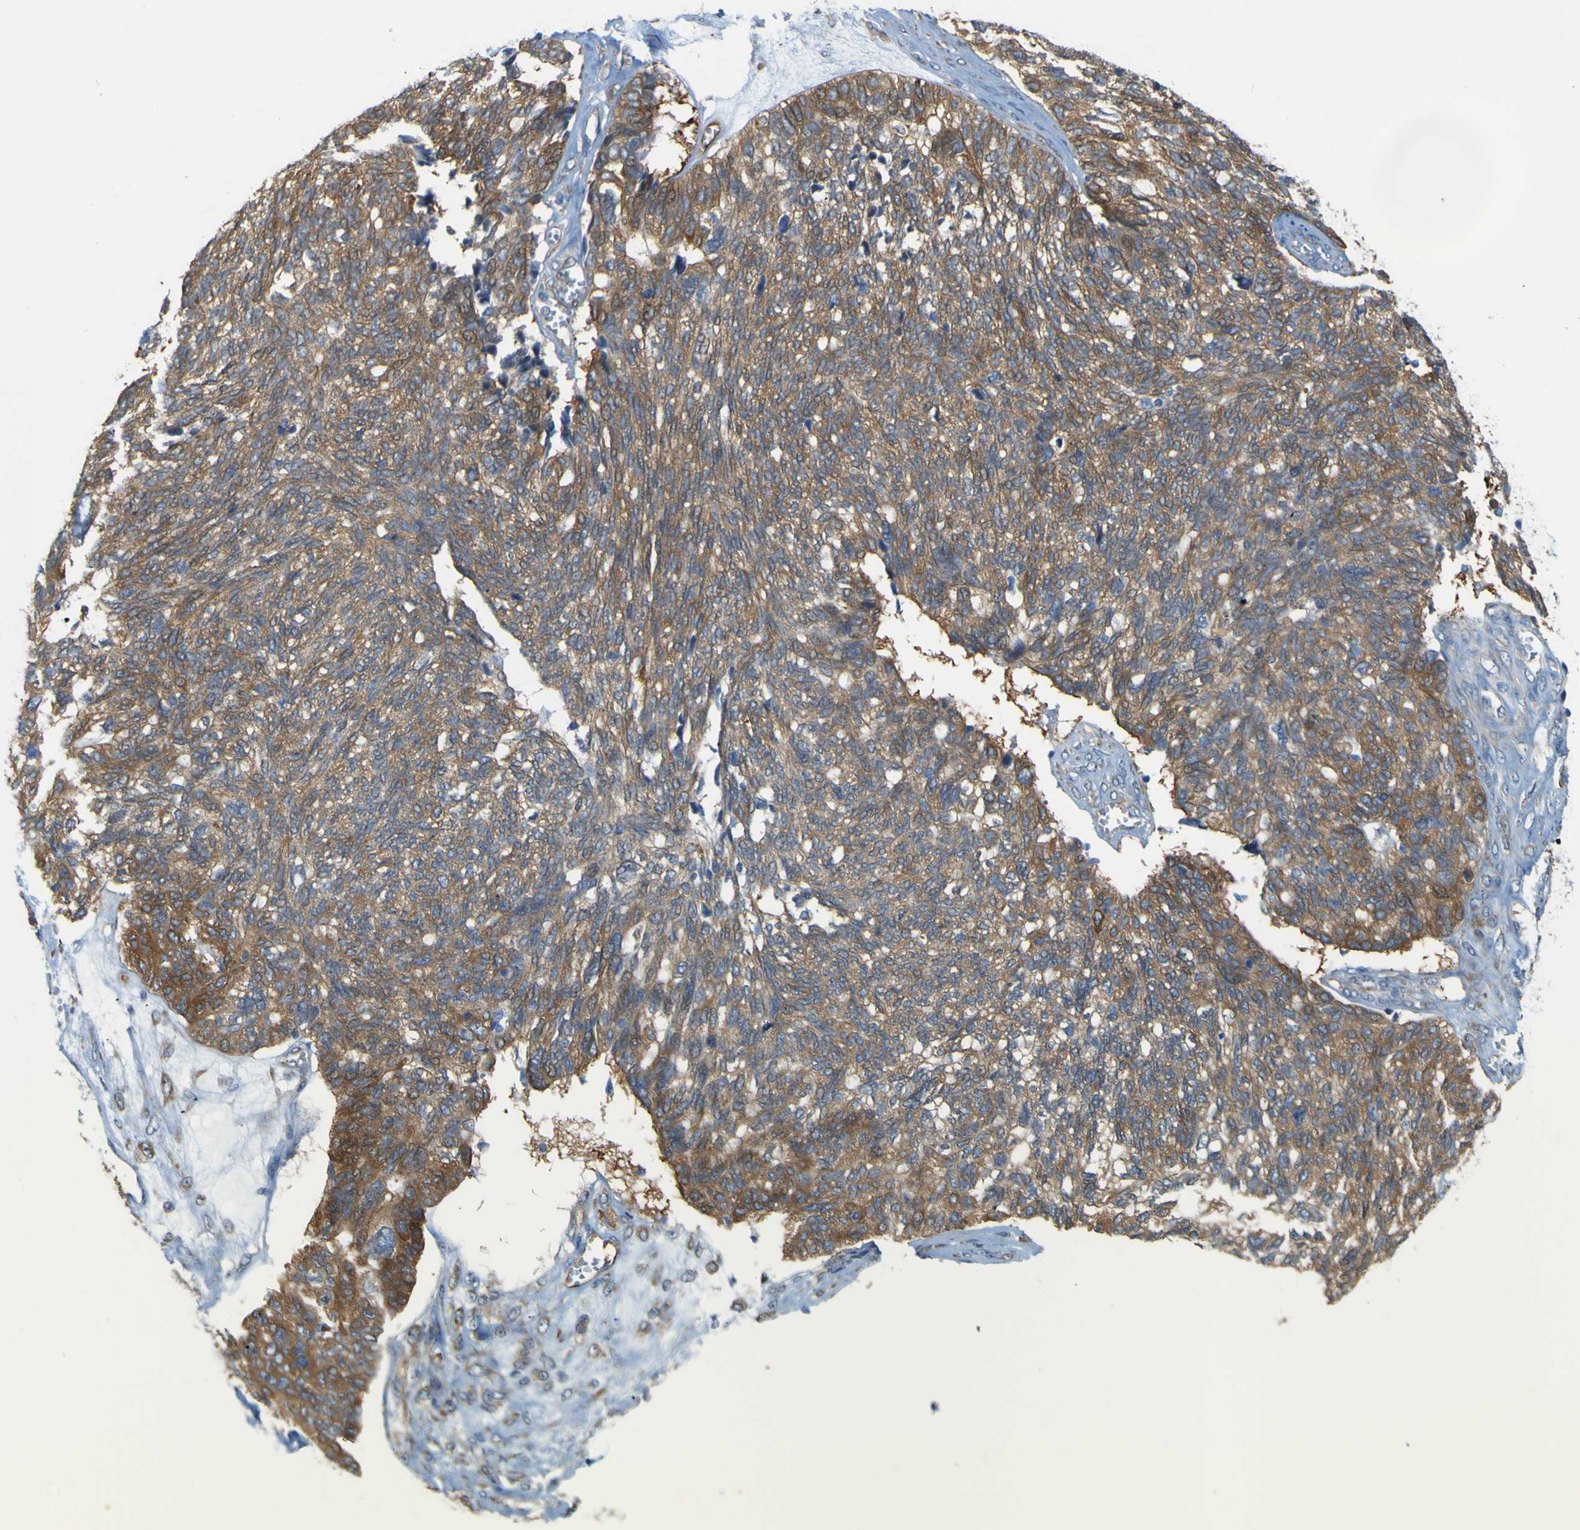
{"staining": {"intensity": "strong", "quantity": ">75%", "location": "cytoplasmic/membranous"}, "tissue": "ovarian cancer", "cell_type": "Tumor cells", "image_type": "cancer", "snomed": [{"axis": "morphology", "description": "Cystadenocarcinoma, serous, NOS"}, {"axis": "topography", "description": "Ovary"}], "caption": "Immunohistochemistry of serous cystadenocarcinoma (ovarian) reveals high levels of strong cytoplasmic/membranous staining in about >75% of tumor cells.", "gene": "JPH1", "patient": {"sex": "female", "age": 79}}